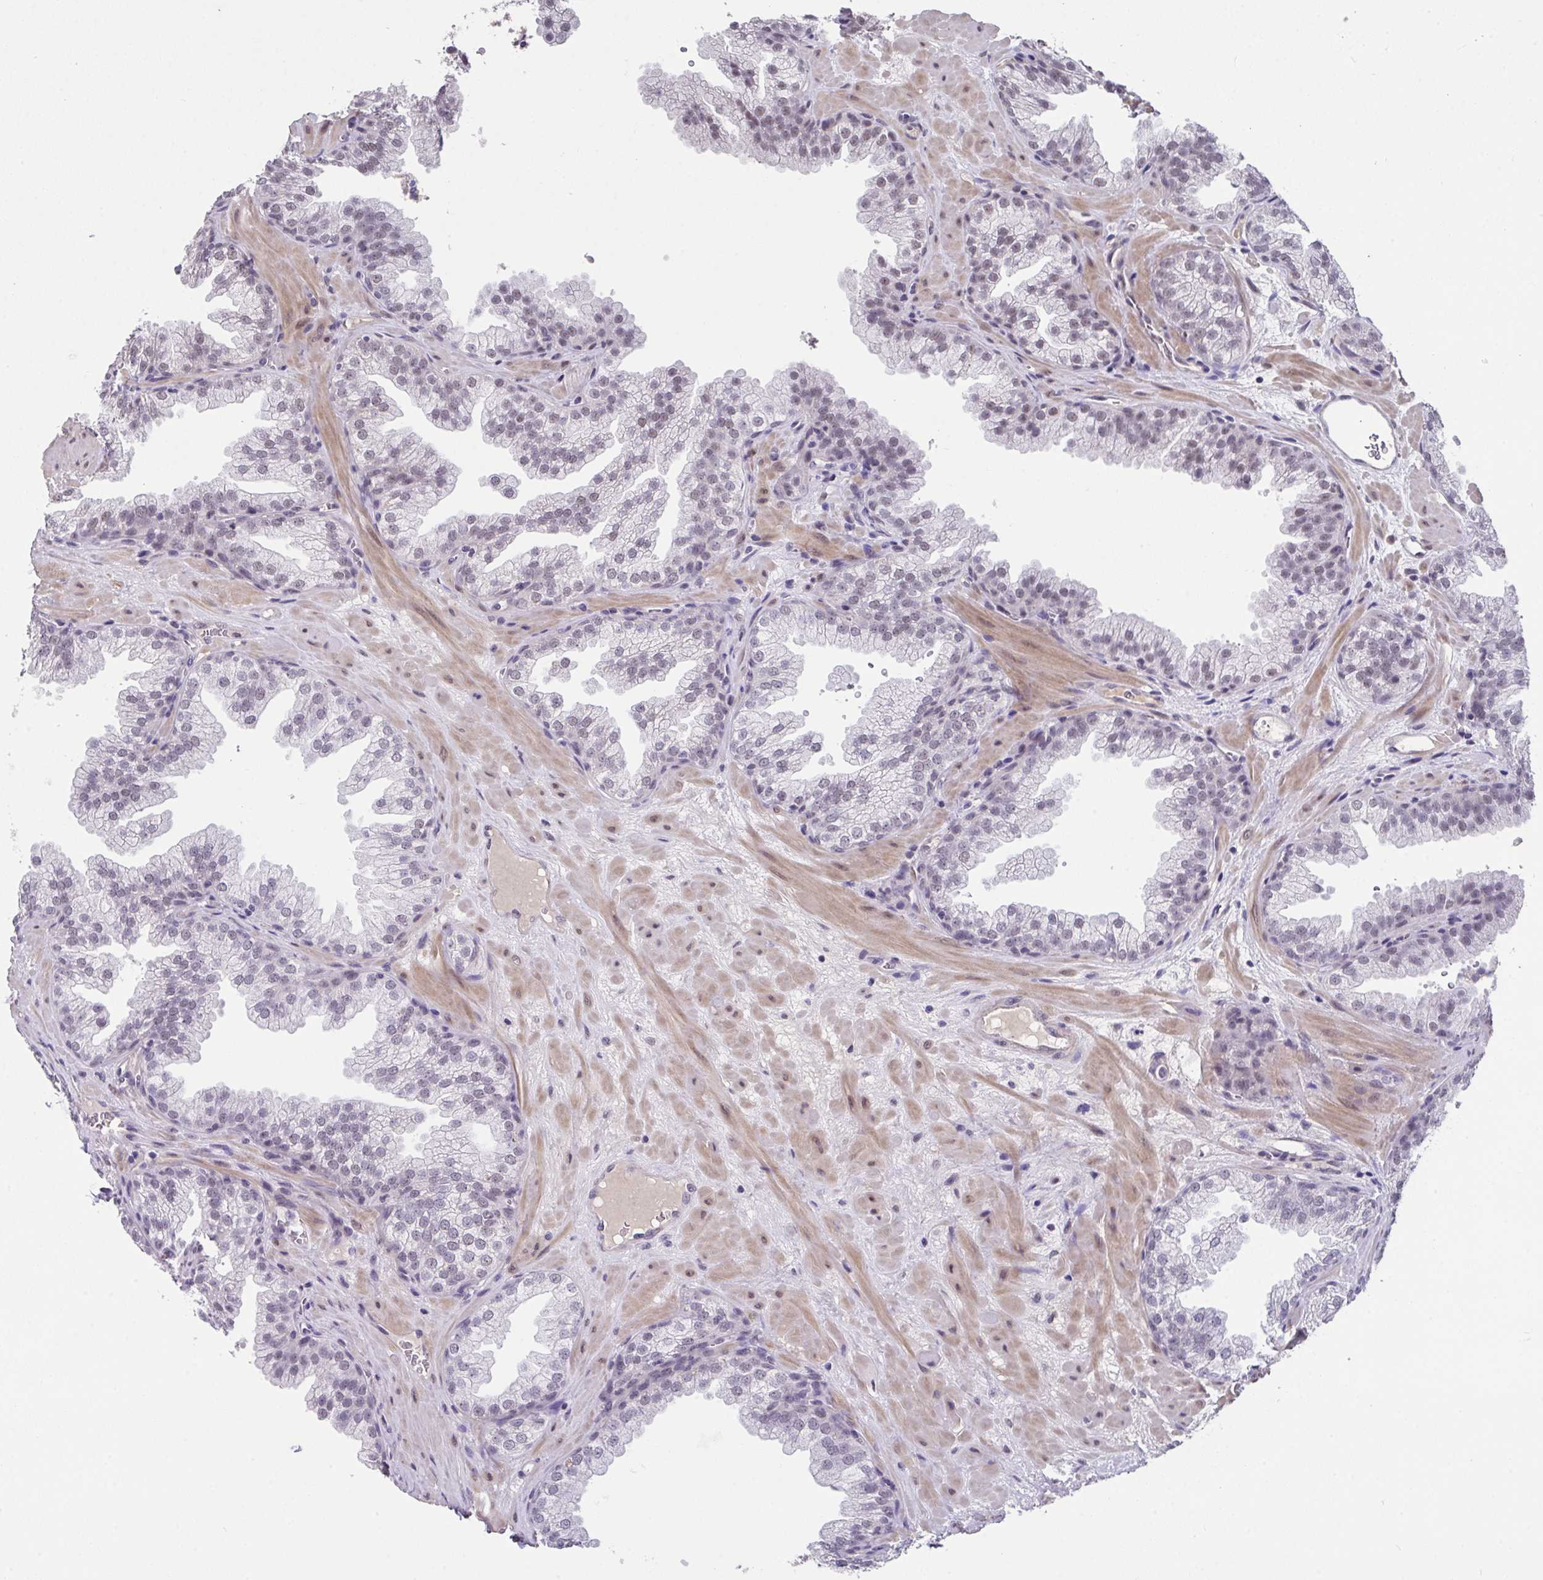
{"staining": {"intensity": "weak", "quantity": "<25%", "location": "nuclear"}, "tissue": "prostate", "cell_type": "Glandular cells", "image_type": "normal", "snomed": [{"axis": "morphology", "description": "Normal tissue, NOS"}, {"axis": "topography", "description": "Prostate"}], "caption": "IHC image of unremarkable prostate: prostate stained with DAB (3,3'-diaminobenzidine) exhibits no significant protein positivity in glandular cells.", "gene": "RBBP6", "patient": {"sex": "male", "age": 37}}